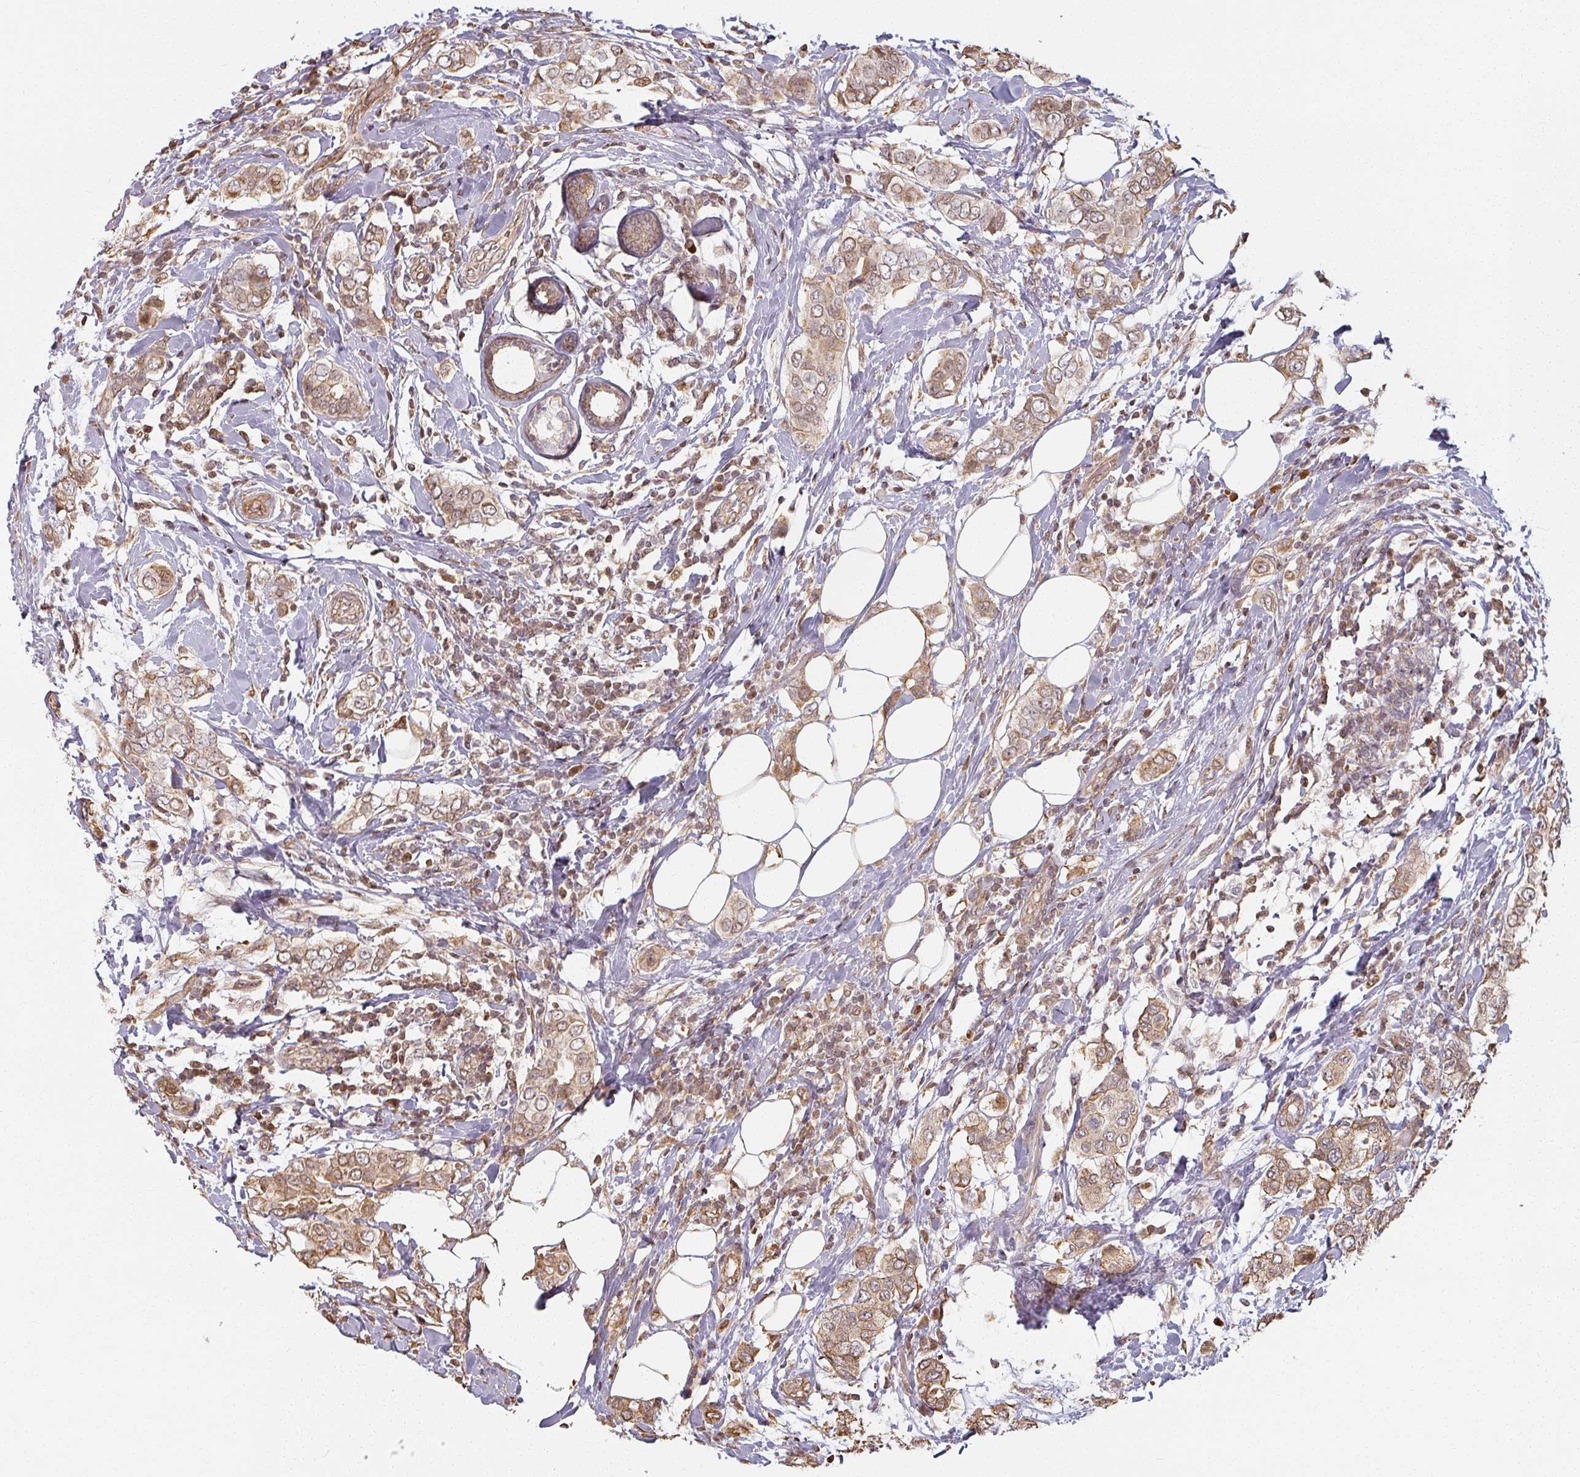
{"staining": {"intensity": "moderate", "quantity": ">75%", "location": "cytoplasmic/membranous"}, "tissue": "breast cancer", "cell_type": "Tumor cells", "image_type": "cancer", "snomed": [{"axis": "morphology", "description": "Lobular carcinoma"}, {"axis": "topography", "description": "Breast"}], "caption": "This photomicrograph displays immunohistochemistry staining of breast cancer (lobular carcinoma), with medium moderate cytoplasmic/membranous positivity in about >75% of tumor cells.", "gene": "MED19", "patient": {"sex": "female", "age": 51}}